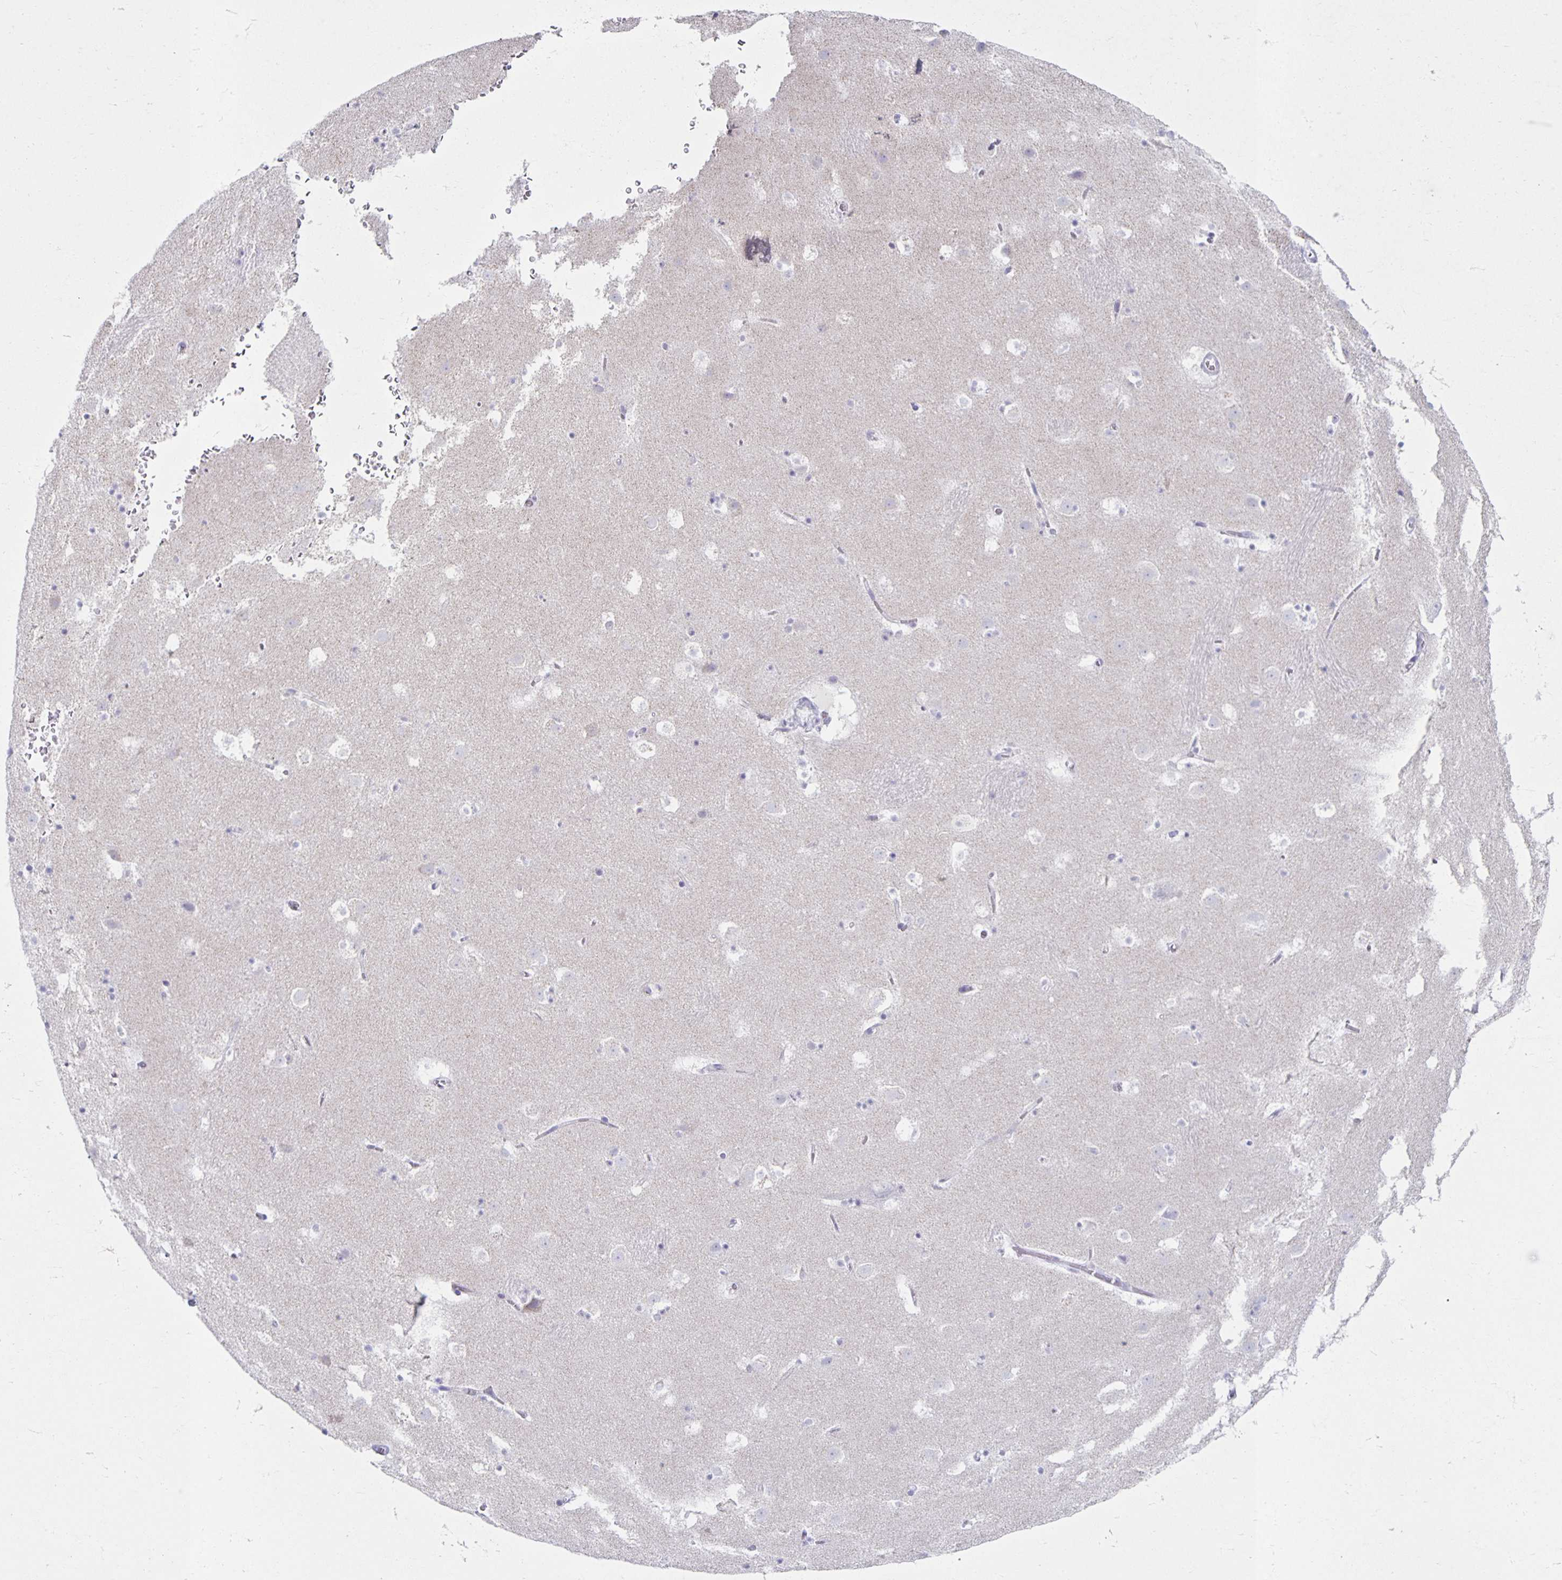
{"staining": {"intensity": "negative", "quantity": "none", "location": "none"}, "tissue": "caudate", "cell_type": "Glial cells", "image_type": "normal", "snomed": [{"axis": "morphology", "description": "Normal tissue, NOS"}, {"axis": "topography", "description": "Lateral ventricle wall"}], "caption": "IHC micrograph of unremarkable caudate: human caudate stained with DAB shows no significant protein staining in glial cells.", "gene": "CT45A10", "patient": {"sex": "male", "age": 37}}